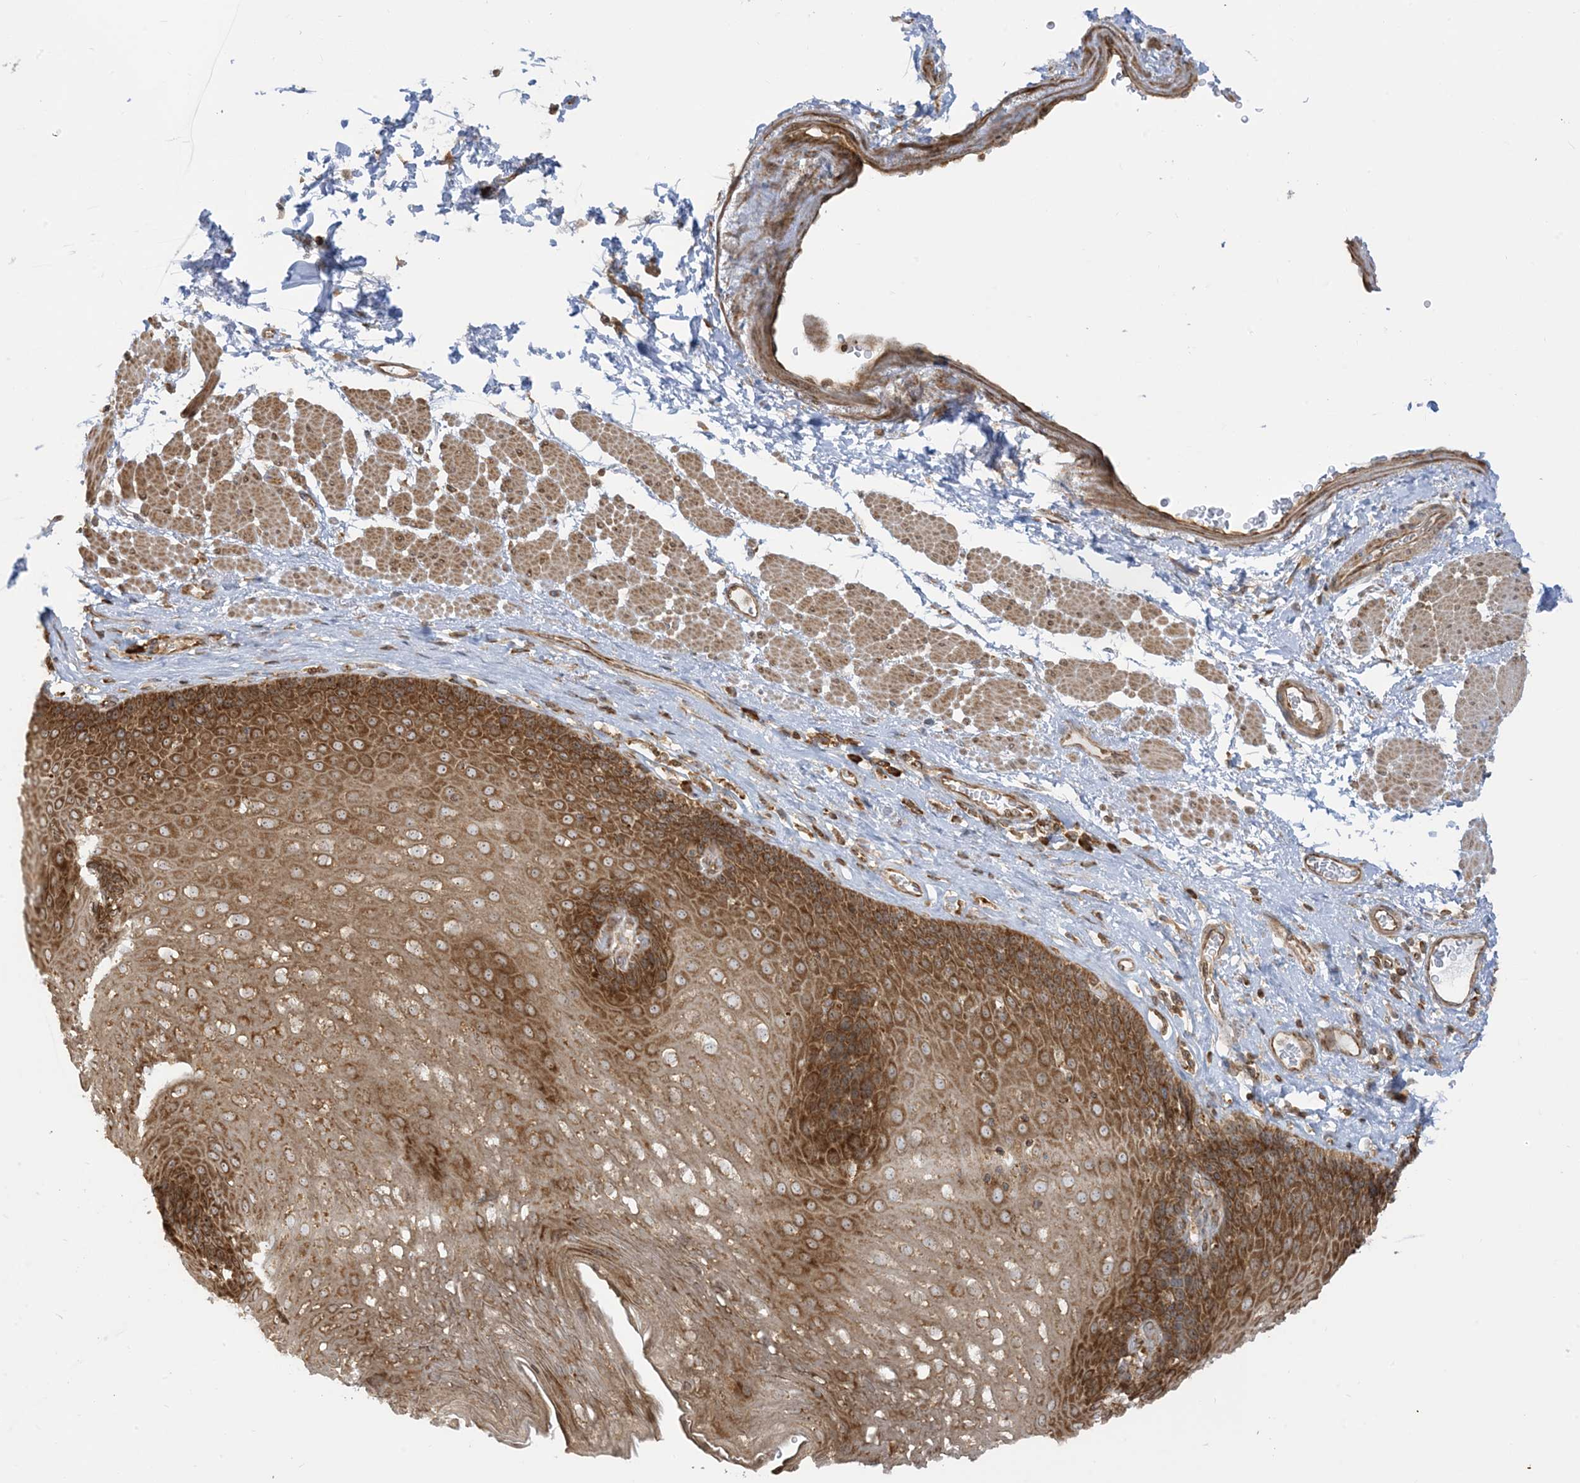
{"staining": {"intensity": "moderate", "quantity": ">75%", "location": "cytoplasmic/membranous,nuclear"}, "tissue": "esophagus", "cell_type": "Squamous epithelial cells", "image_type": "normal", "snomed": [{"axis": "morphology", "description": "Normal tissue, NOS"}, {"axis": "topography", "description": "Esophagus"}], "caption": "DAB (3,3'-diaminobenzidine) immunohistochemical staining of normal esophagus demonstrates moderate cytoplasmic/membranous,nuclear protein staining in about >75% of squamous epithelial cells. Nuclei are stained in blue.", "gene": "SRP72", "patient": {"sex": "female", "age": 66}}